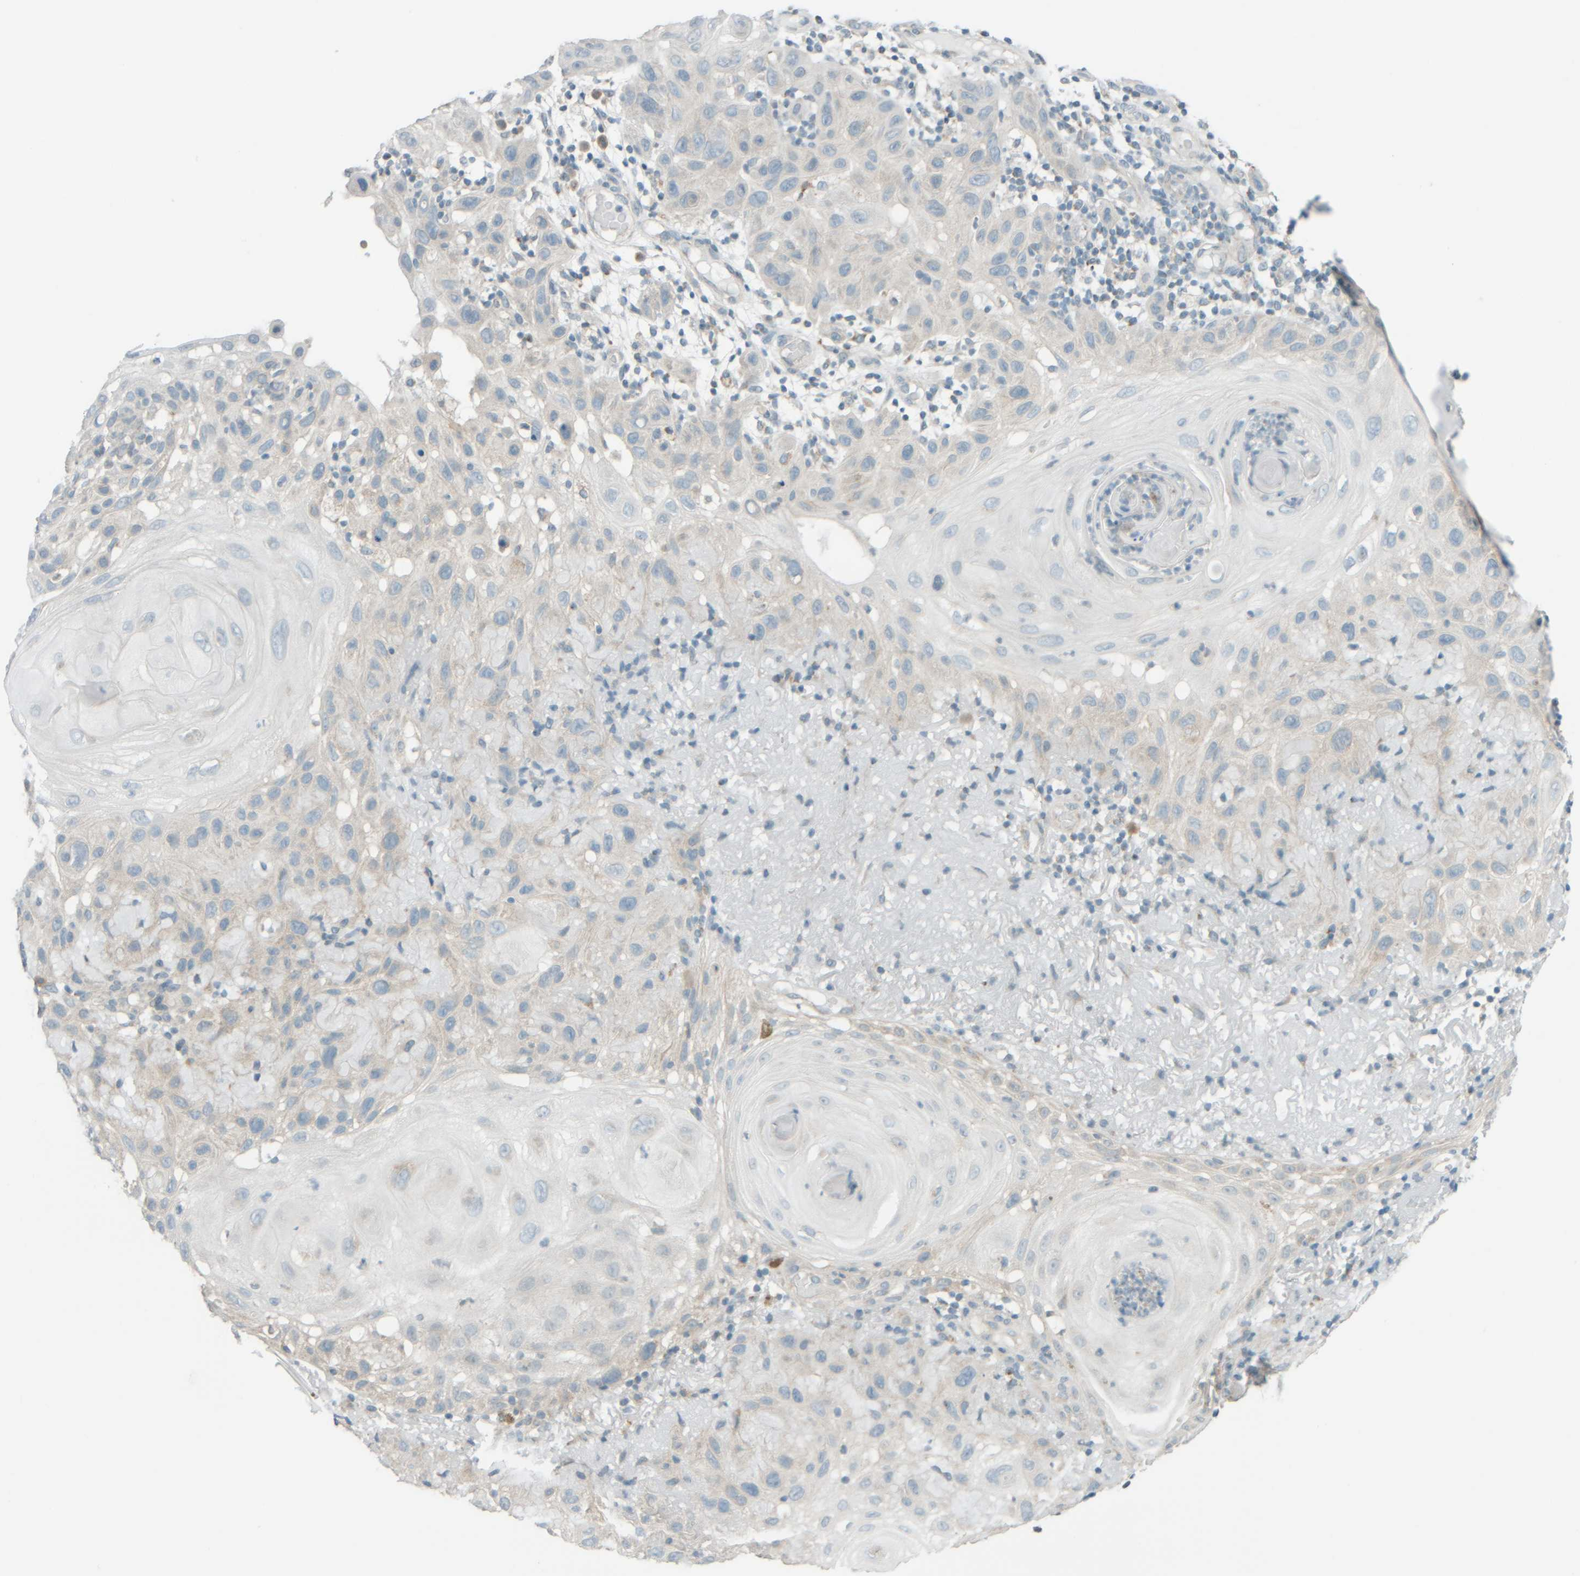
{"staining": {"intensity": "negative", "quantity": "none", "location": "none"}, "tissue": "skin cancer", "cell_type": "Tumor cells", "image_type": "cancer", "snomed": [{"axis": "morphology", "description": "Squamous cell carcinoma, NOS"}, {"axis": "topography", "description": "Skin"}], "caption": "Skin cancer was stained to show a protein in brown. There is no significant staining in tumor cells. Nuclei are stained in blue.", "gene": "PTGES3L-AARSD1", "patient": {"sex": "female", "age": 96}}